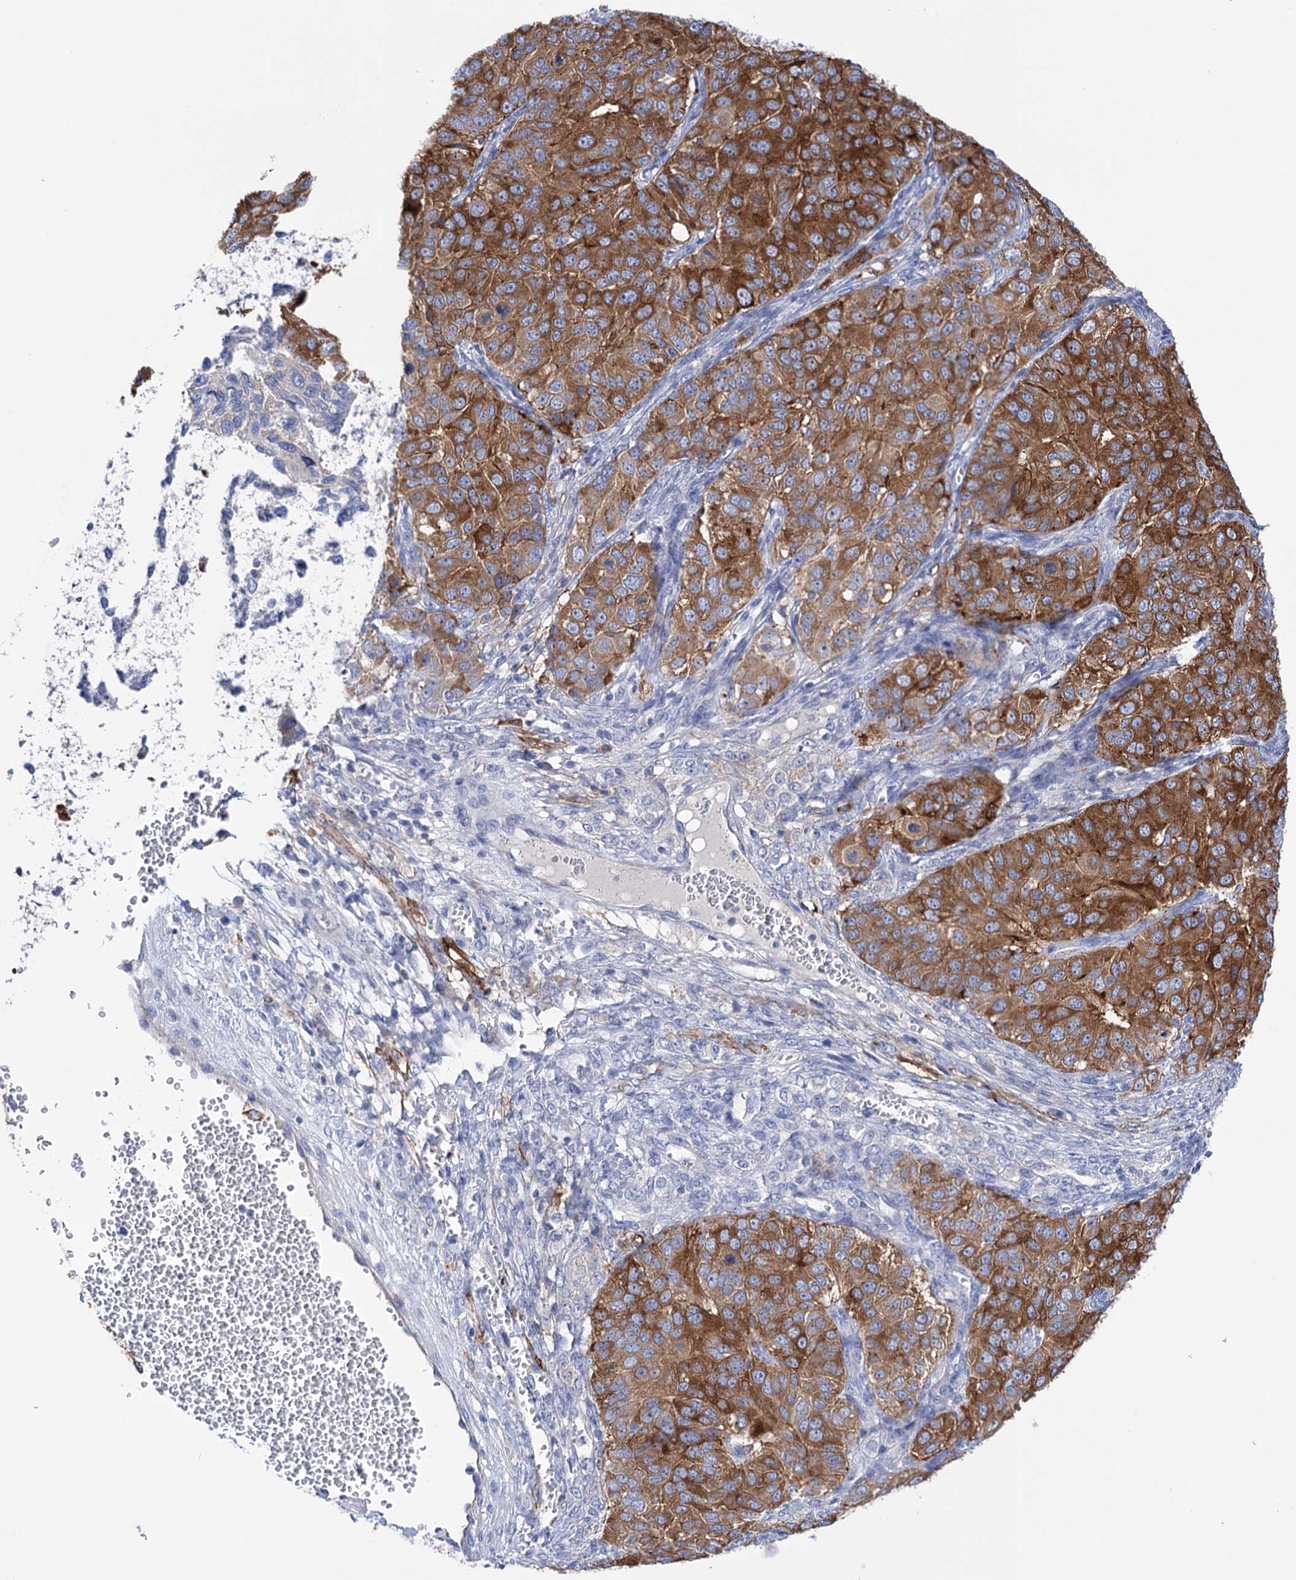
{"staining": {"intensity": "strong", "quantity": ">75%", "location": "cytoplasmic/membranous"}, "tissue": "ovarian cancer", "cell_type": "Tumor cells", "image_type": "cancer", "snomed": [{"axis": "morphology", "description": "Carcinoma, endometroid"}, {"axis": "topography", "description": "Ovary"}], "caption": "This micrograph demonstrates immunohistochemistry (IHC) staining of human ovarian cancer, with high strong cytoplasmic/membranous staining in about >75% of tumor cells.", "gene": "BBS4", "patient": {"sex": "female", "age": 51}}